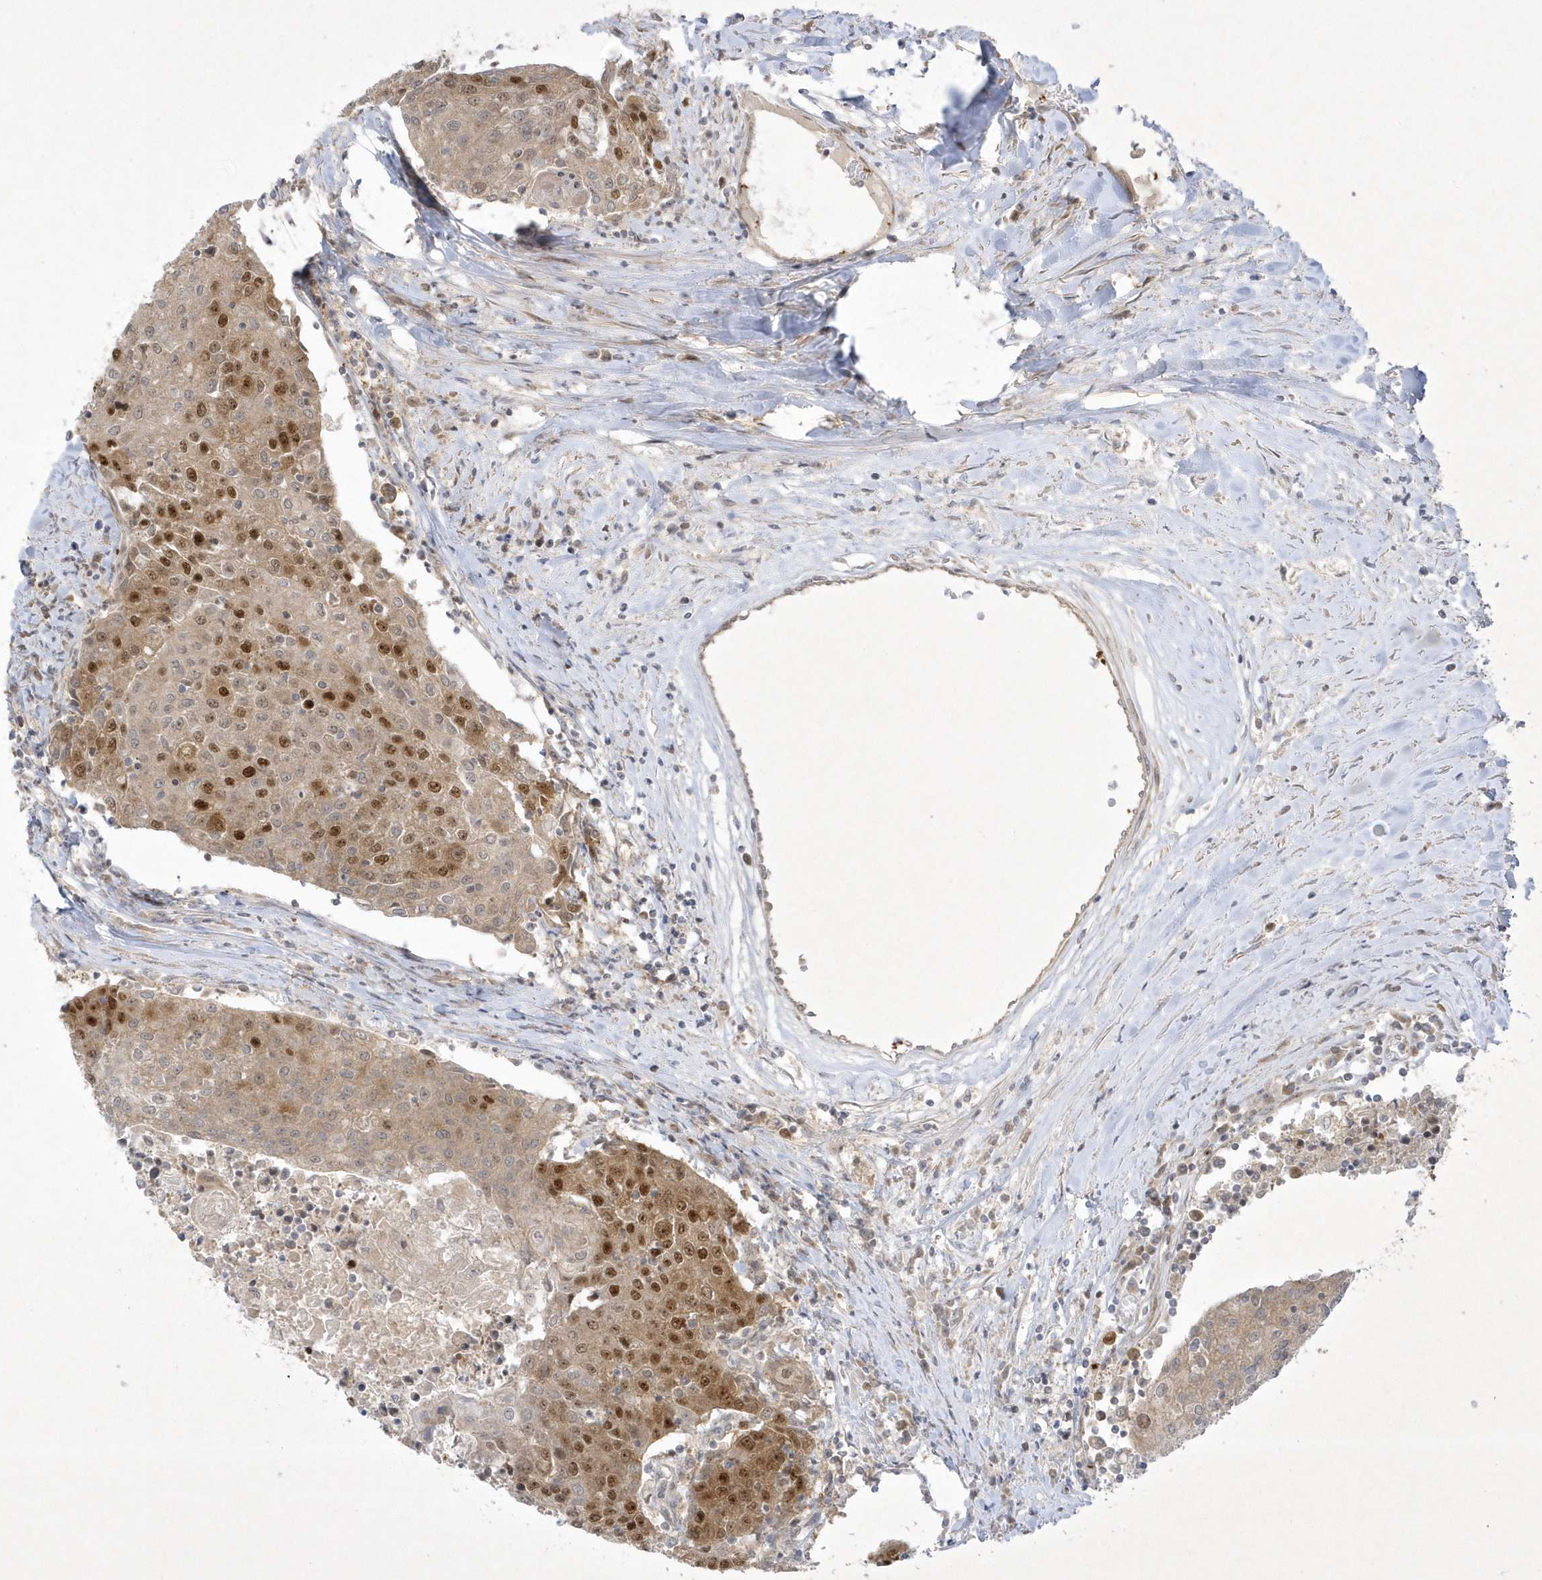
{"staining": {"intensity": "strong", "quantity": "25%-75%", "location": "cytoplasmic/membranous,nuclear"}, "tissue": "urothelial cancer", "cell_type": "Tumor cells", "image_type": "cancer", "snomed": [{"axis": "morphology", "description": "Urothelial carcinoma, High grade"}, {"axis": "topography", "description": "Urinary bladder"}], "caption": "Tumor cells display high levels of strong cytoplasmic/membranous and nuclear positivity in approximately 25%-75% of cells in human urothelial cancer.", "gene": "NAF1", "patient": {"sex": "female", "age": 85}}